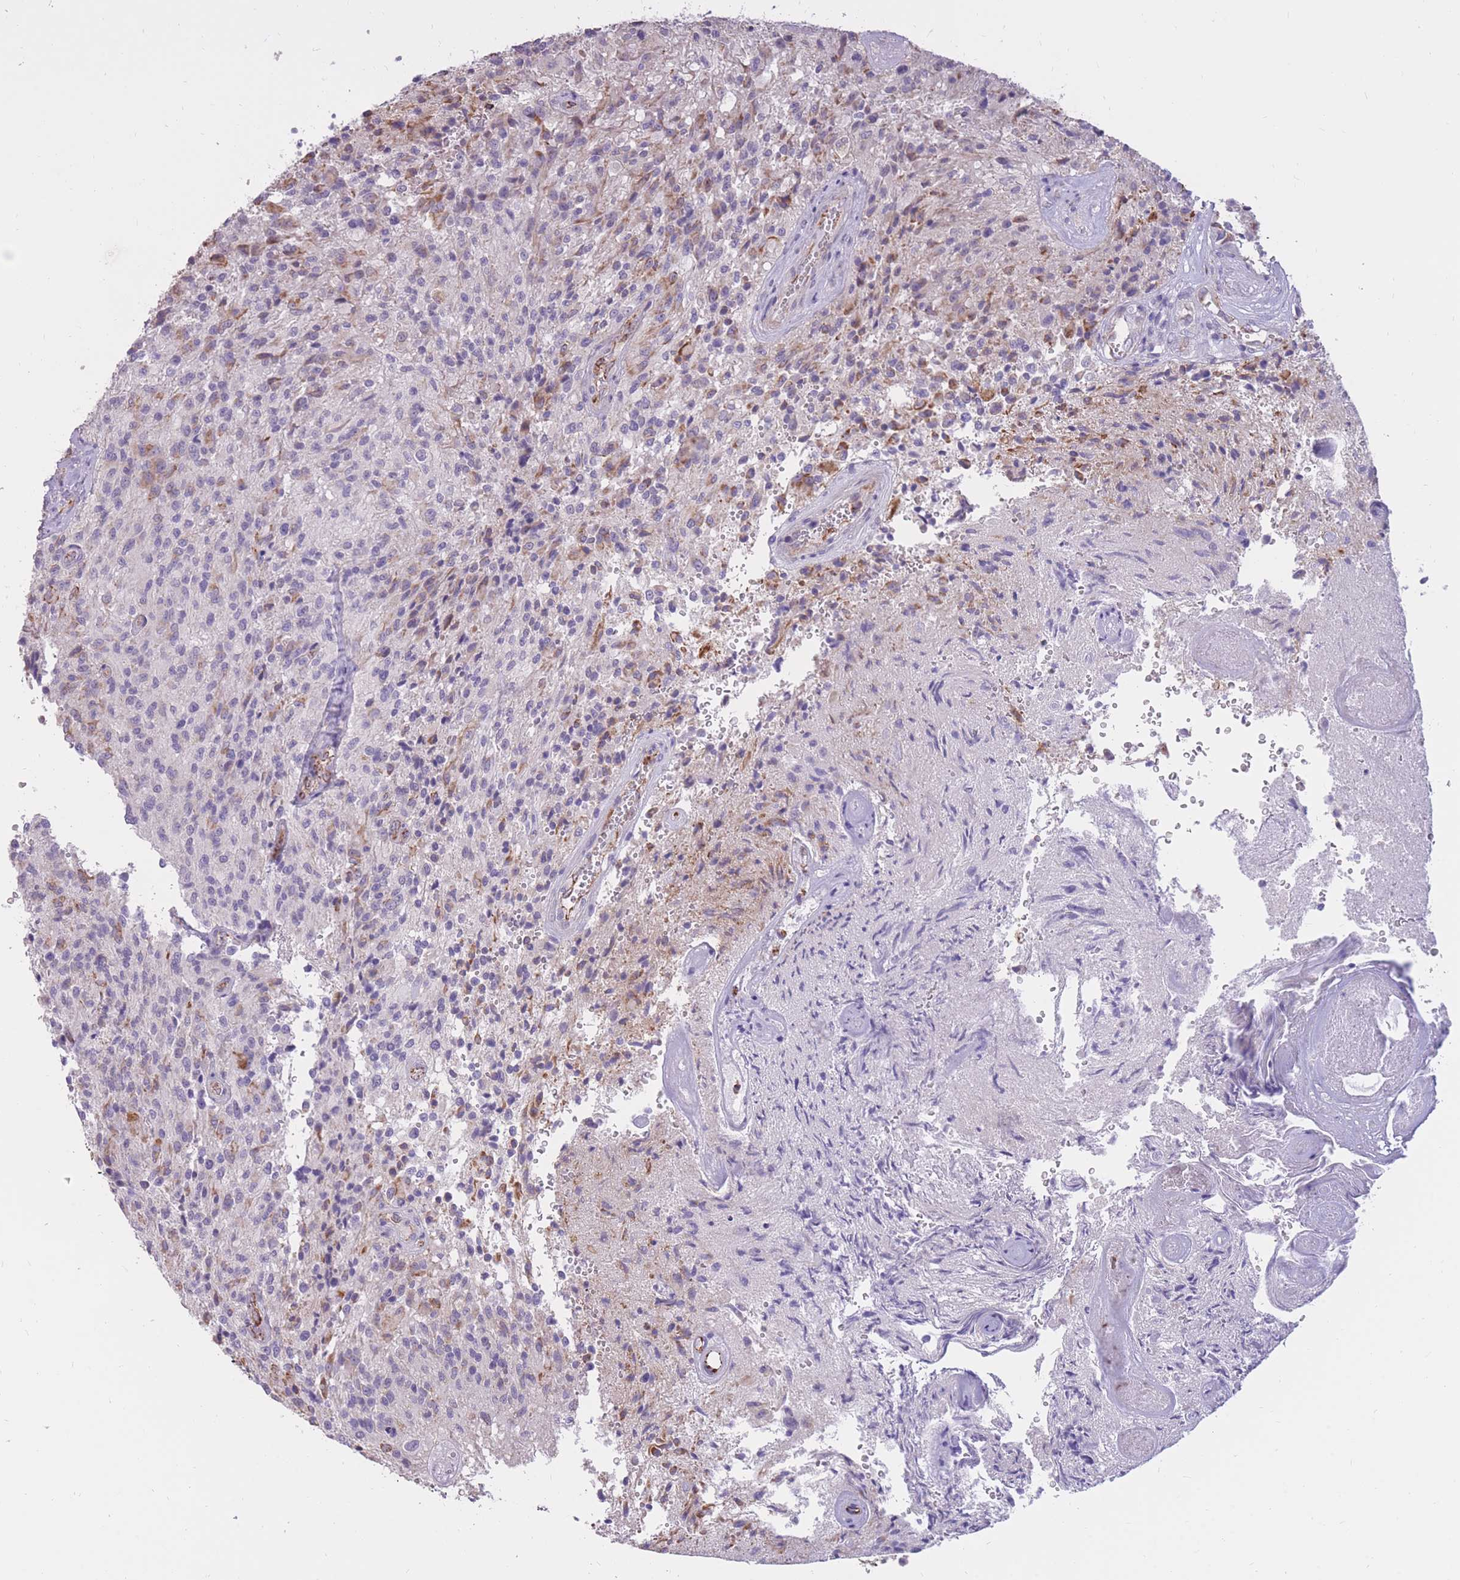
{"staining": {"intensity": "moderate", "quantity": "<25%", "location": "cytoplasmic/membranous"}, "tissue": "glioma", "cell_type": "Tumor cells", "image_type": "cancer", "snomed": [{"axis": "morphology", "description": "Normal tissue, NOS"}, {"axis": "morphology", "description": "Glioma, malignant, High grade"}, {"axis": "topography", "description": "Cerebral cortex"}], "caption": "A brown stain shows moderate cytoplasmic/membranous staining of a protein in human malignant glioma (high-grade) tumor cells. Nuclei are stained in blue.", "gene": "RNF170", "patient": {"sex": "male", "age": 56}}